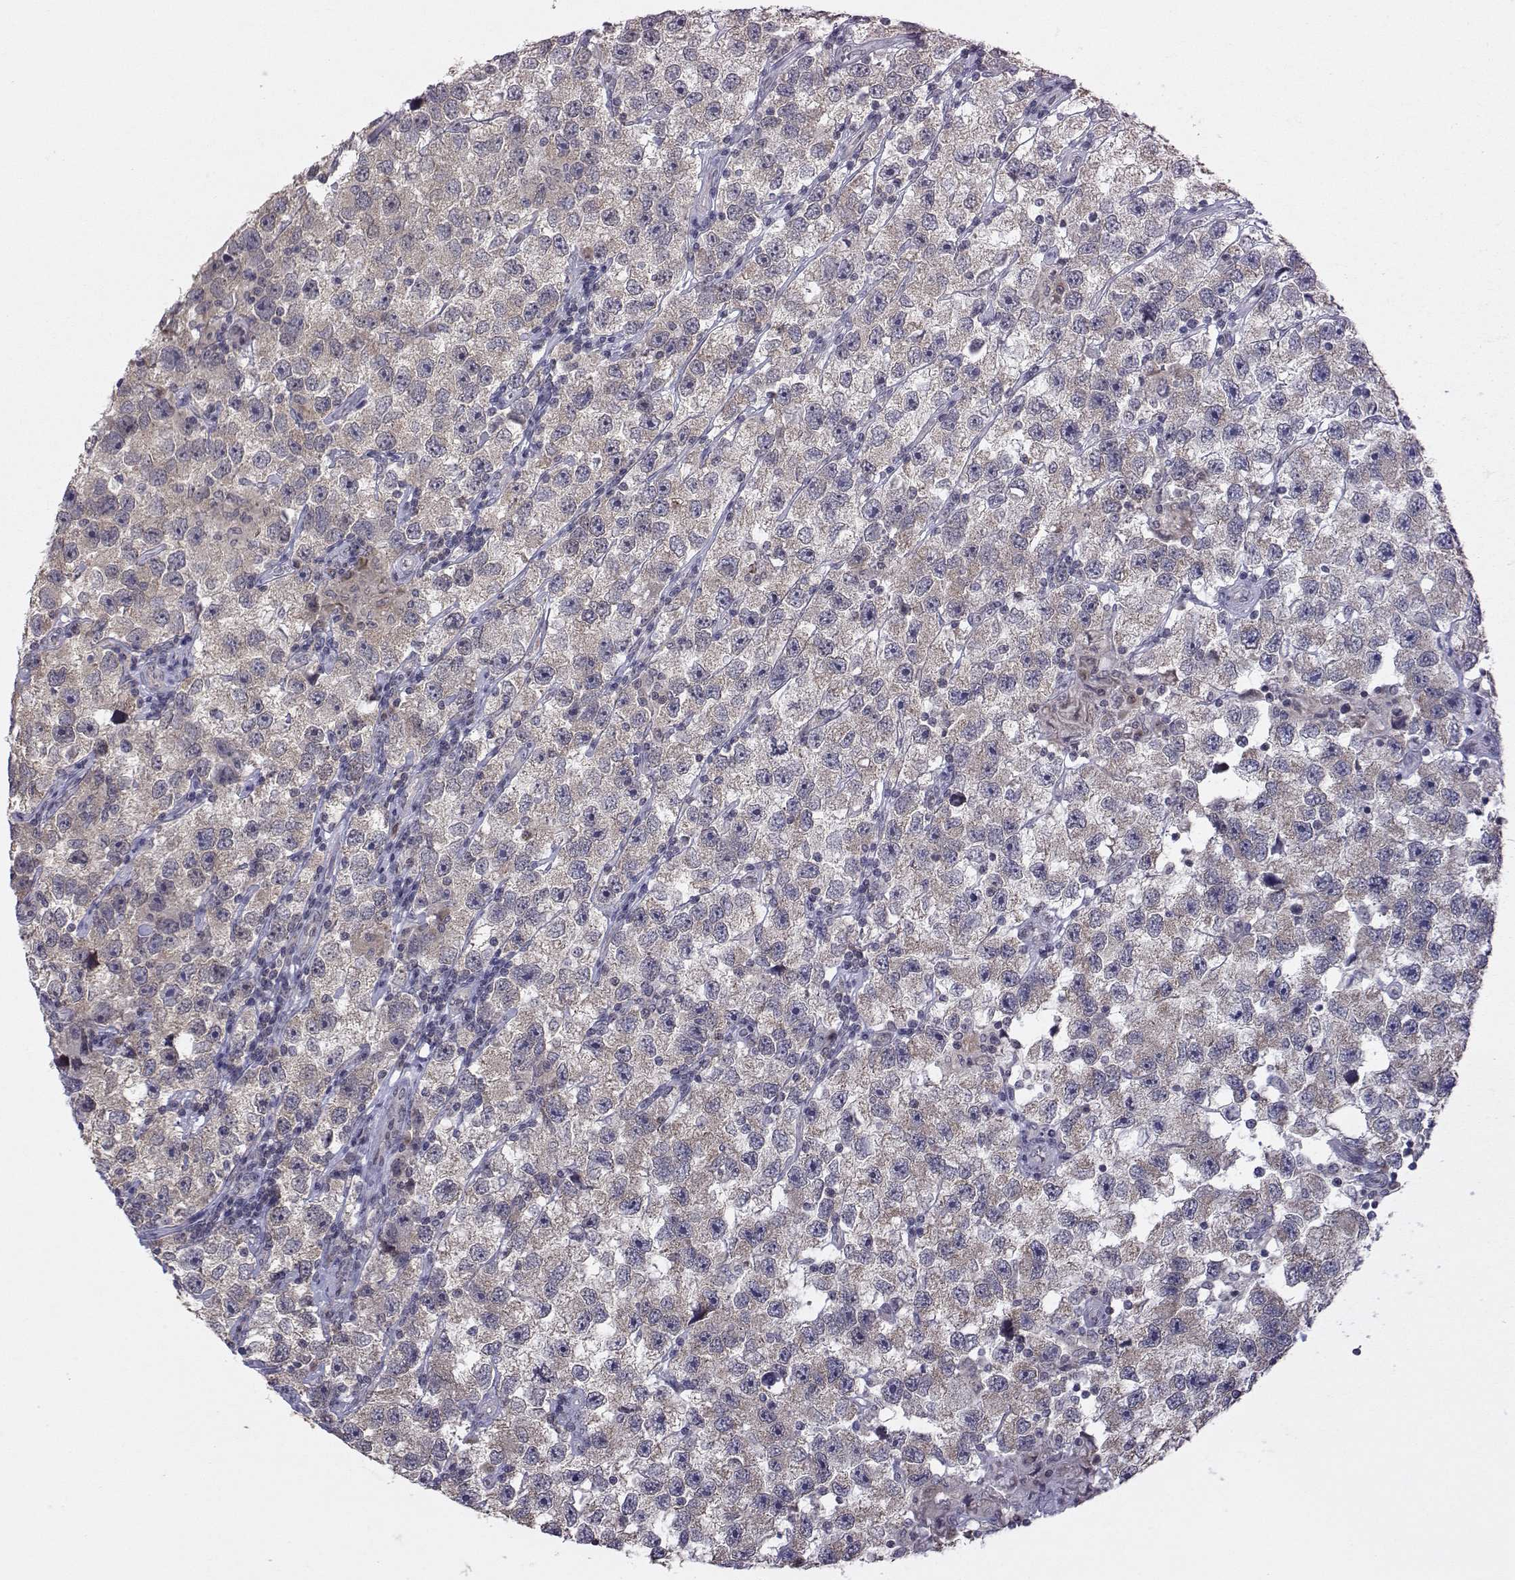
{"staining": {"intensity": "weak", "quantity": "25%-75%", "location": "cytoplasmic/membranous"}, "tissue": "testis cancer", "cell_type": "Tumor cells", "image_type": "cancer", "snomed": [{"axis": "morphology", "description": "Seminoma, NOS"}, {"axis": "topography", "description": "Testis"}], "caption": "Tumor cells show low levels of weak cytoplasmic/membranous staining in about 25%-75% of cells in testis cancer (seminoma).", "gene": "KIF13B", "patient": {"sex": "male", "age": 26}}